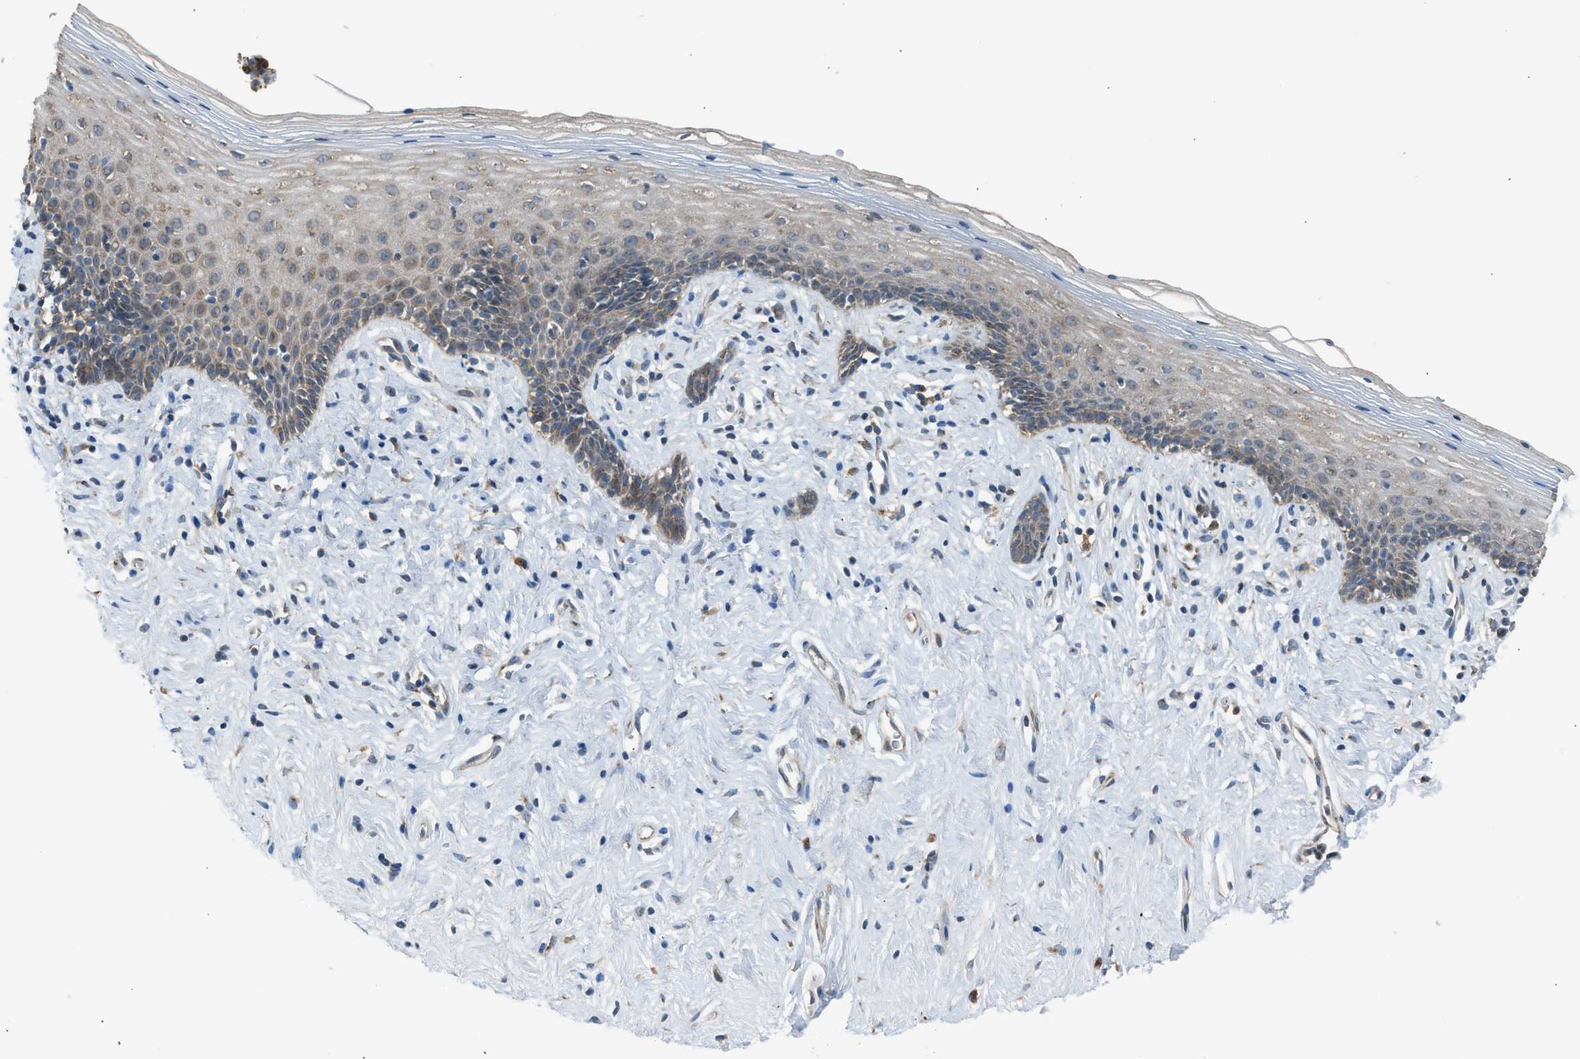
{"staining": {"intensity": "moderate", "quantity": ">75%", "location": "cytoplasmic/membranous"}, "tissue": "vagina", "cell_type": "Squamous epithelial cells", "image_type": "normal", "snomed": [{"axis": "morphology", "description": "Normal tissue, NOS"}, {"axis": "topography", "description": "Vagina"}], "caption": "High-magnification brightfield microscopy of normal vagina stained with DAB (brown) and counterstained with hematoxylin (blue). squamous epithelial cells exhibit moderate cytoplasmic/membranous expression is seen in about>75% of cells.", "gene": "STARD3", "patient": {"sex": "female", "age": 44}}